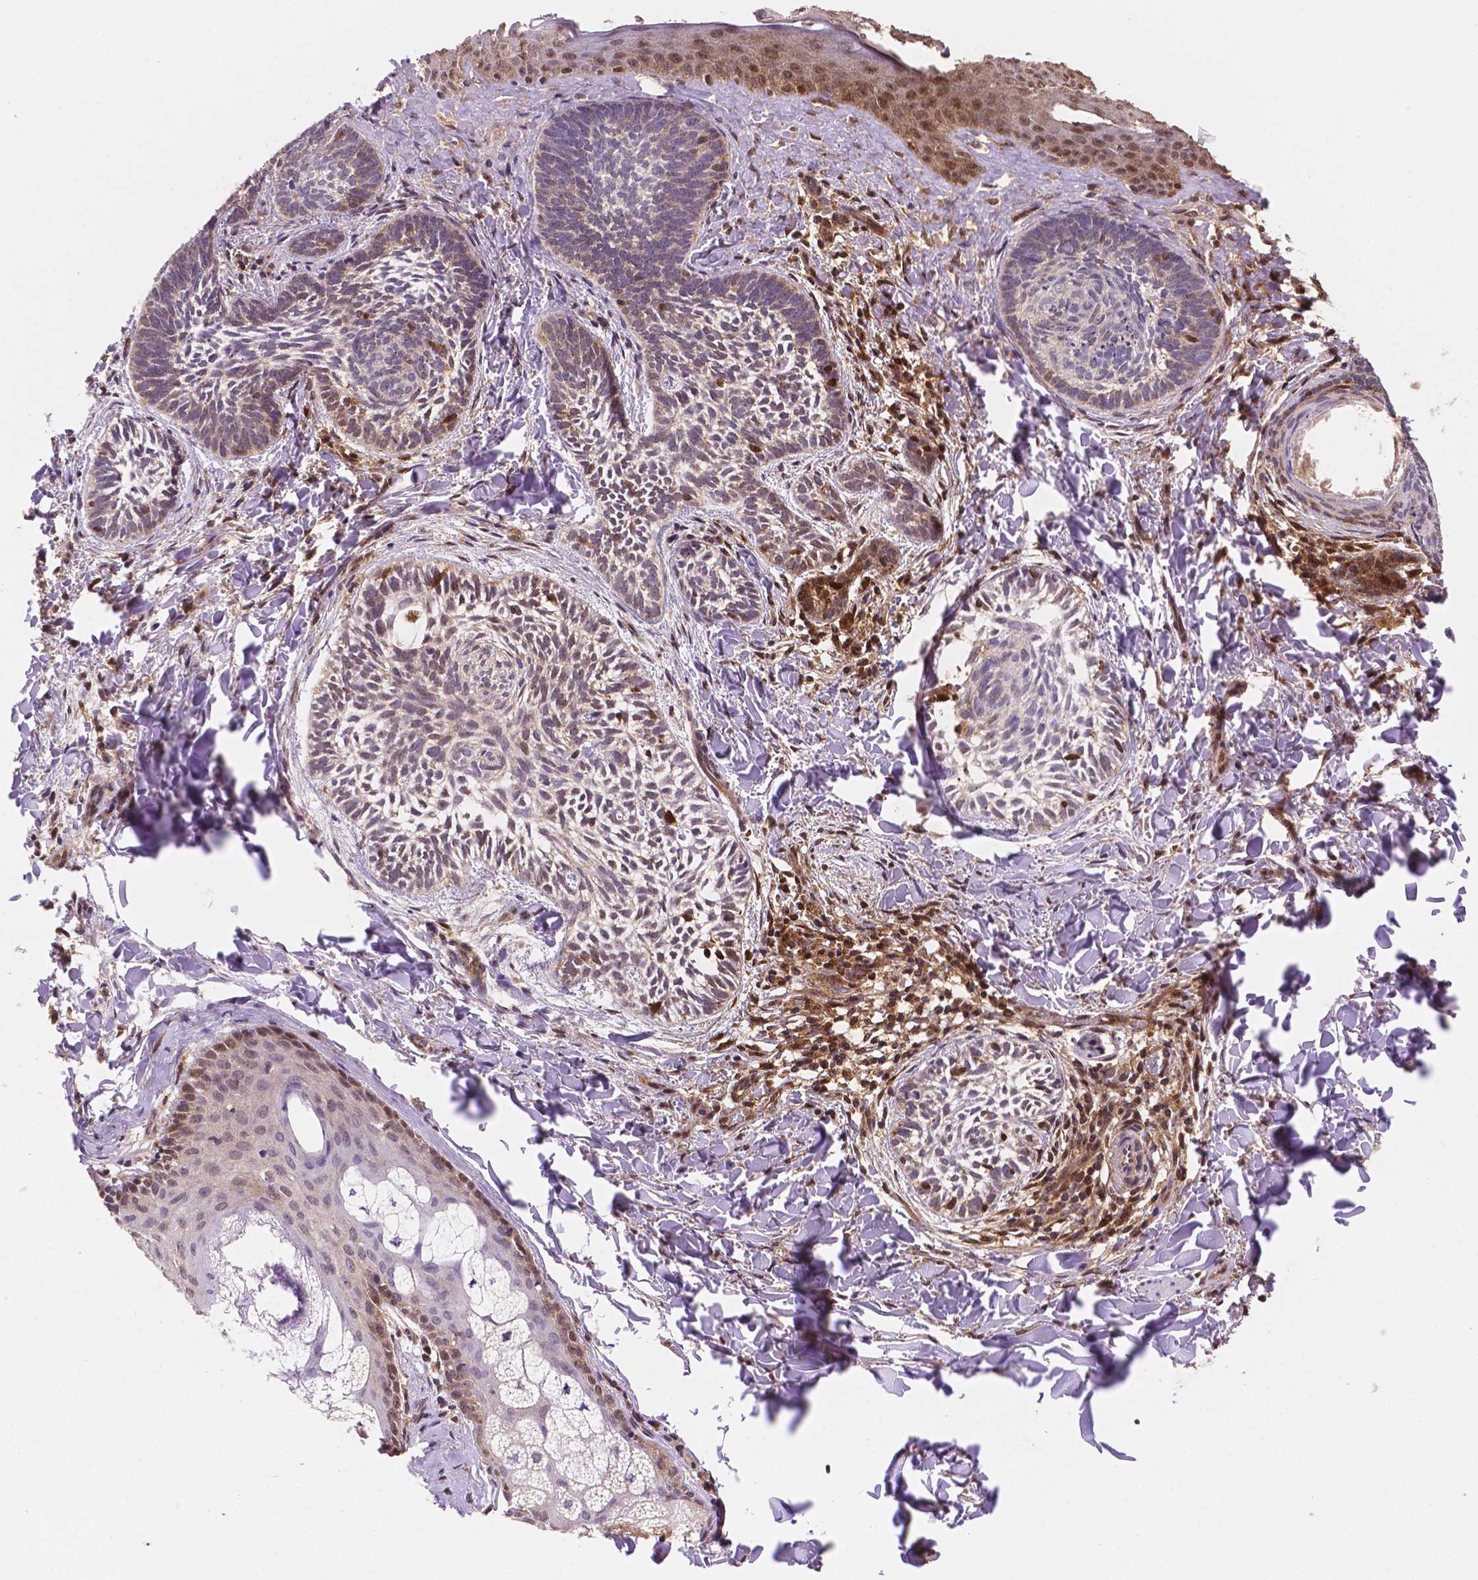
{"staining": {"intensity": "moderate", "quantity": "<25%", "location": "cytoplasmic/membranous,nuclear"}, "tissue": "skin cancer", "cell_type": "Tumor cells", "image_type": "cancer", "snomed": [{"axis": "morphology", "description": "Normal tissue, NOS"}, {"axis": "morphology", "description": "Basal cell carcinoma"}, {"axis": "topography", "description": "Skin"}], "caption": "DAB (3,3'-diaminobenzidine) immunohistochemical staining of human skin cancer (basal cell carcinoma) demonstrates moderate cytoplasmic/membranous and nuclear protein positivity in about <25% of tumor cells.", "gene": "UBE2L6", "patient": {"sex": "male", "age": 46}}